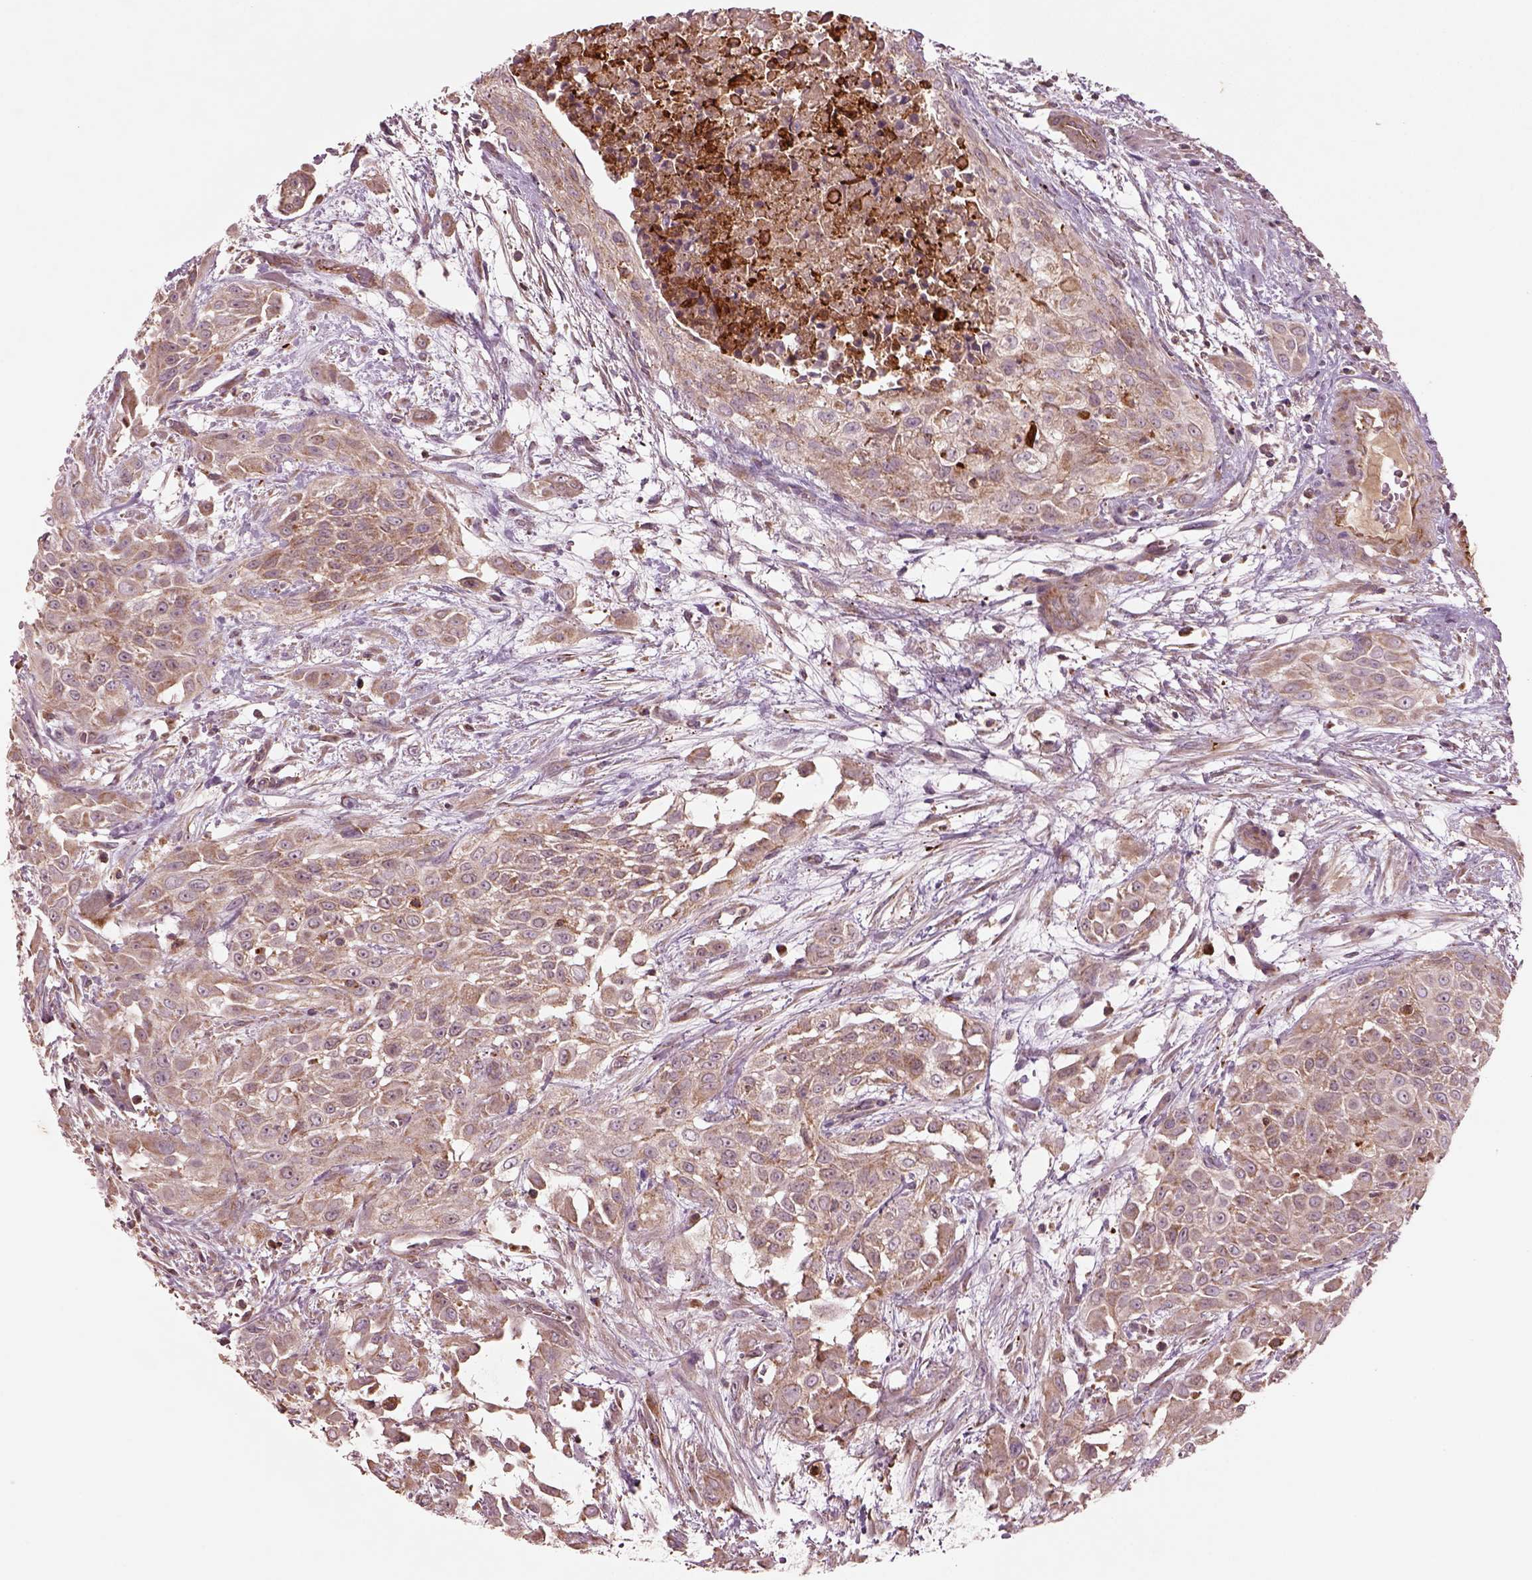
{"staining": {"intensity": "weak", "quantity": ">75%", "location": "cytoplasmic/membranous"}, "tissue": "urothelial cancer", "cell_type": "Tumor cells", "image_type": "cancer", "snomed": [{"axis": "morphology", "description": "Urothelial carcinoma, High grade"}, {"axis": "topography", "description": "Urinary bladder"}], "caption": "The image demonstrates staining of urothelial carcinoma (high-grade), revealing weak cytoplasmic/membranous protein expression (brown color) within tumor cells.", "gene": "SLC25A5", "patient": {"sex": "male", "age": 57}}